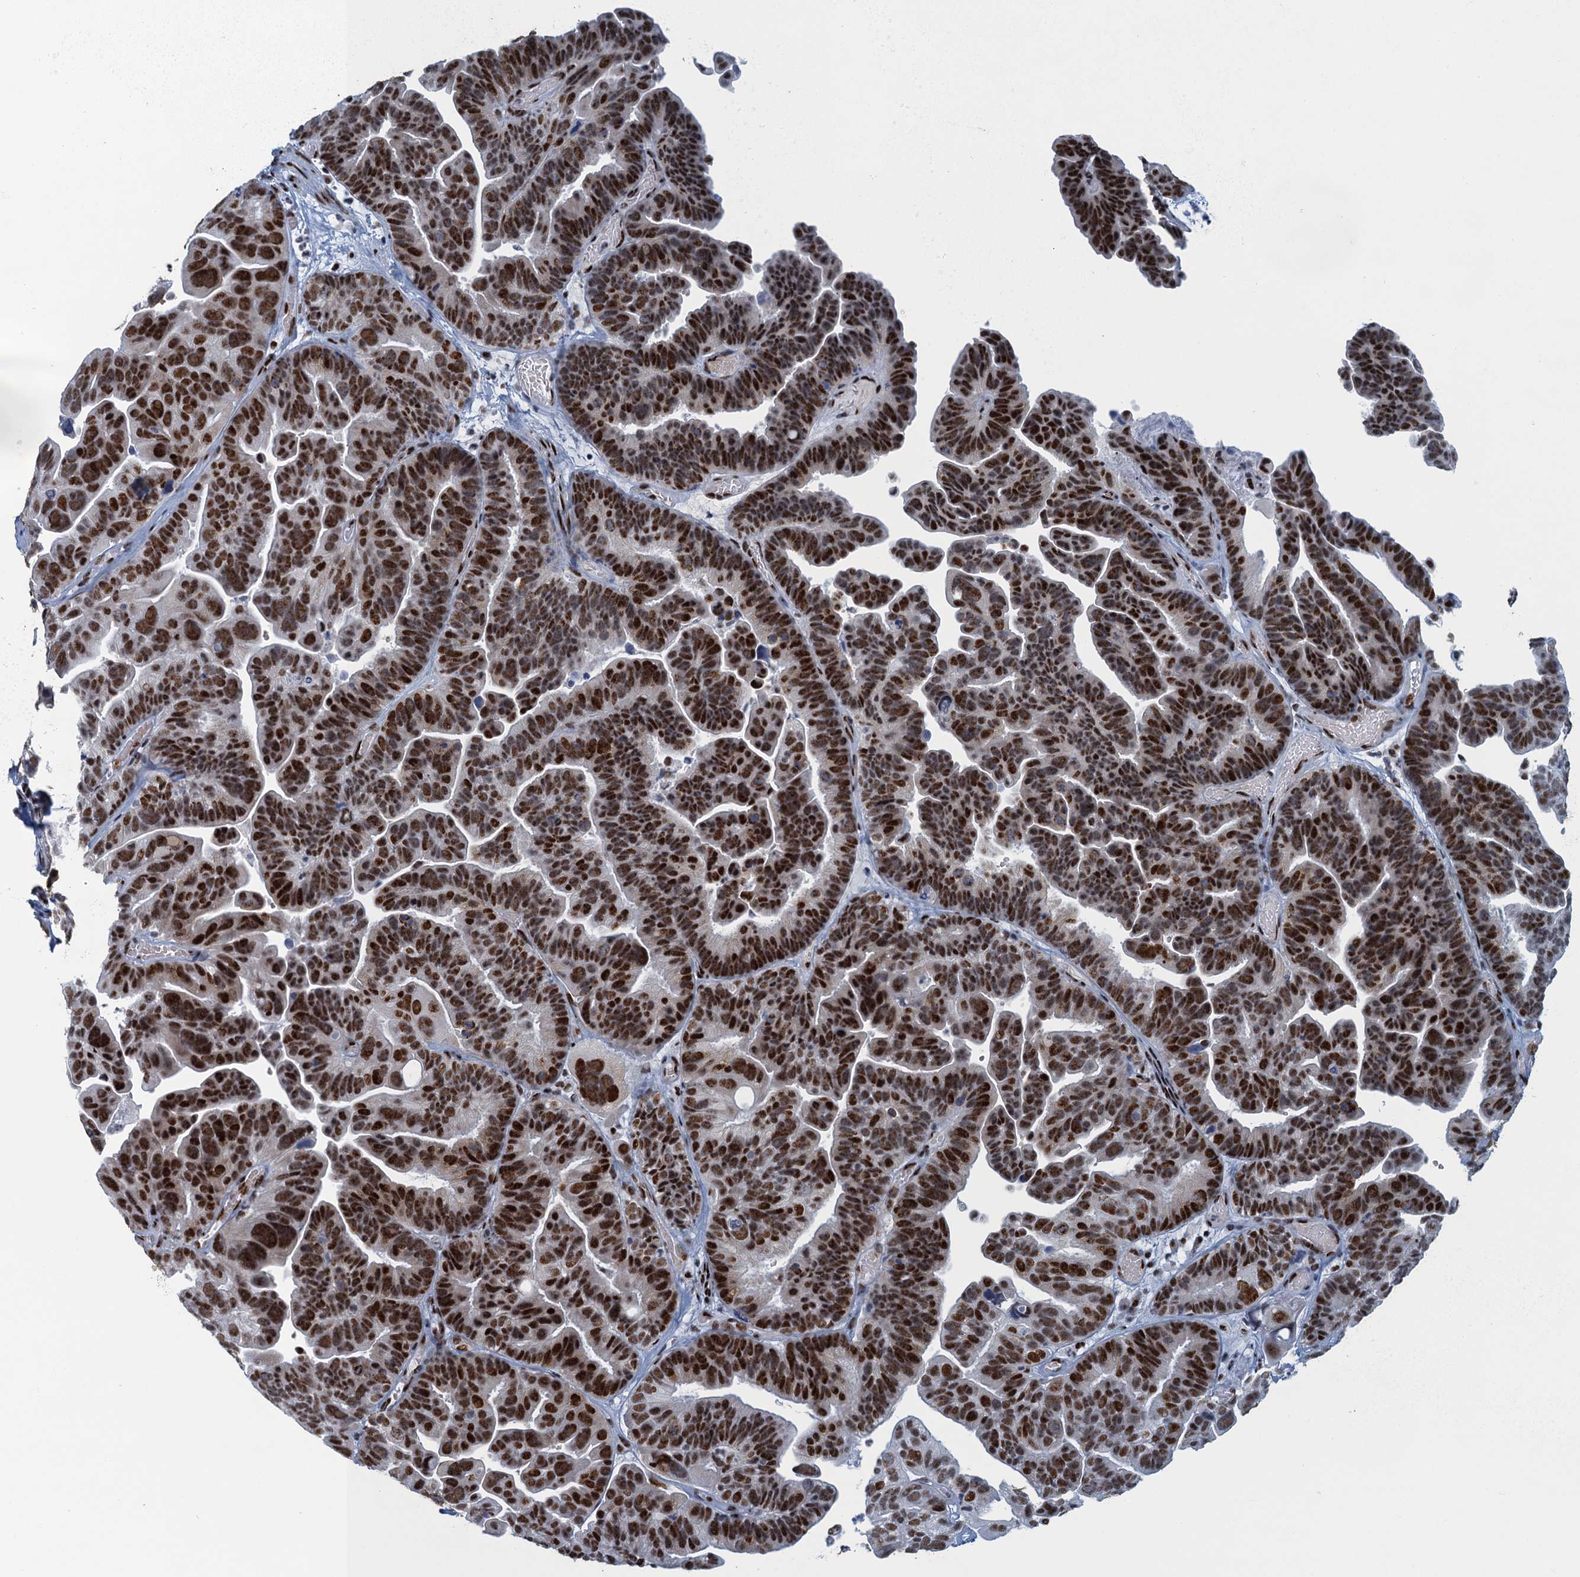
{"staining": {"intensity": "strong", "quantity": "25%-75%", "location": "nuclear"}, "tissue": "ovarian cancer", "cell_type": "Tumor cells", "image_type": "cancer", "snomed": [{"axis": "morphology", "description": "Cystadenocarcinoma, serous, NOS"}, {"axis": "topography", "description": "Ovary"}], "caption": "Serous cystadenocarcinoma (ovarian) stained with DAB (3,3'-diaminobenzidine) immunohistochemistry demonstrates high levels of strong nuclear positivity in about 25%-75% of tumor cells.", "gene": "TTLL9", "patient": {"sex": "female", "age": 56}}